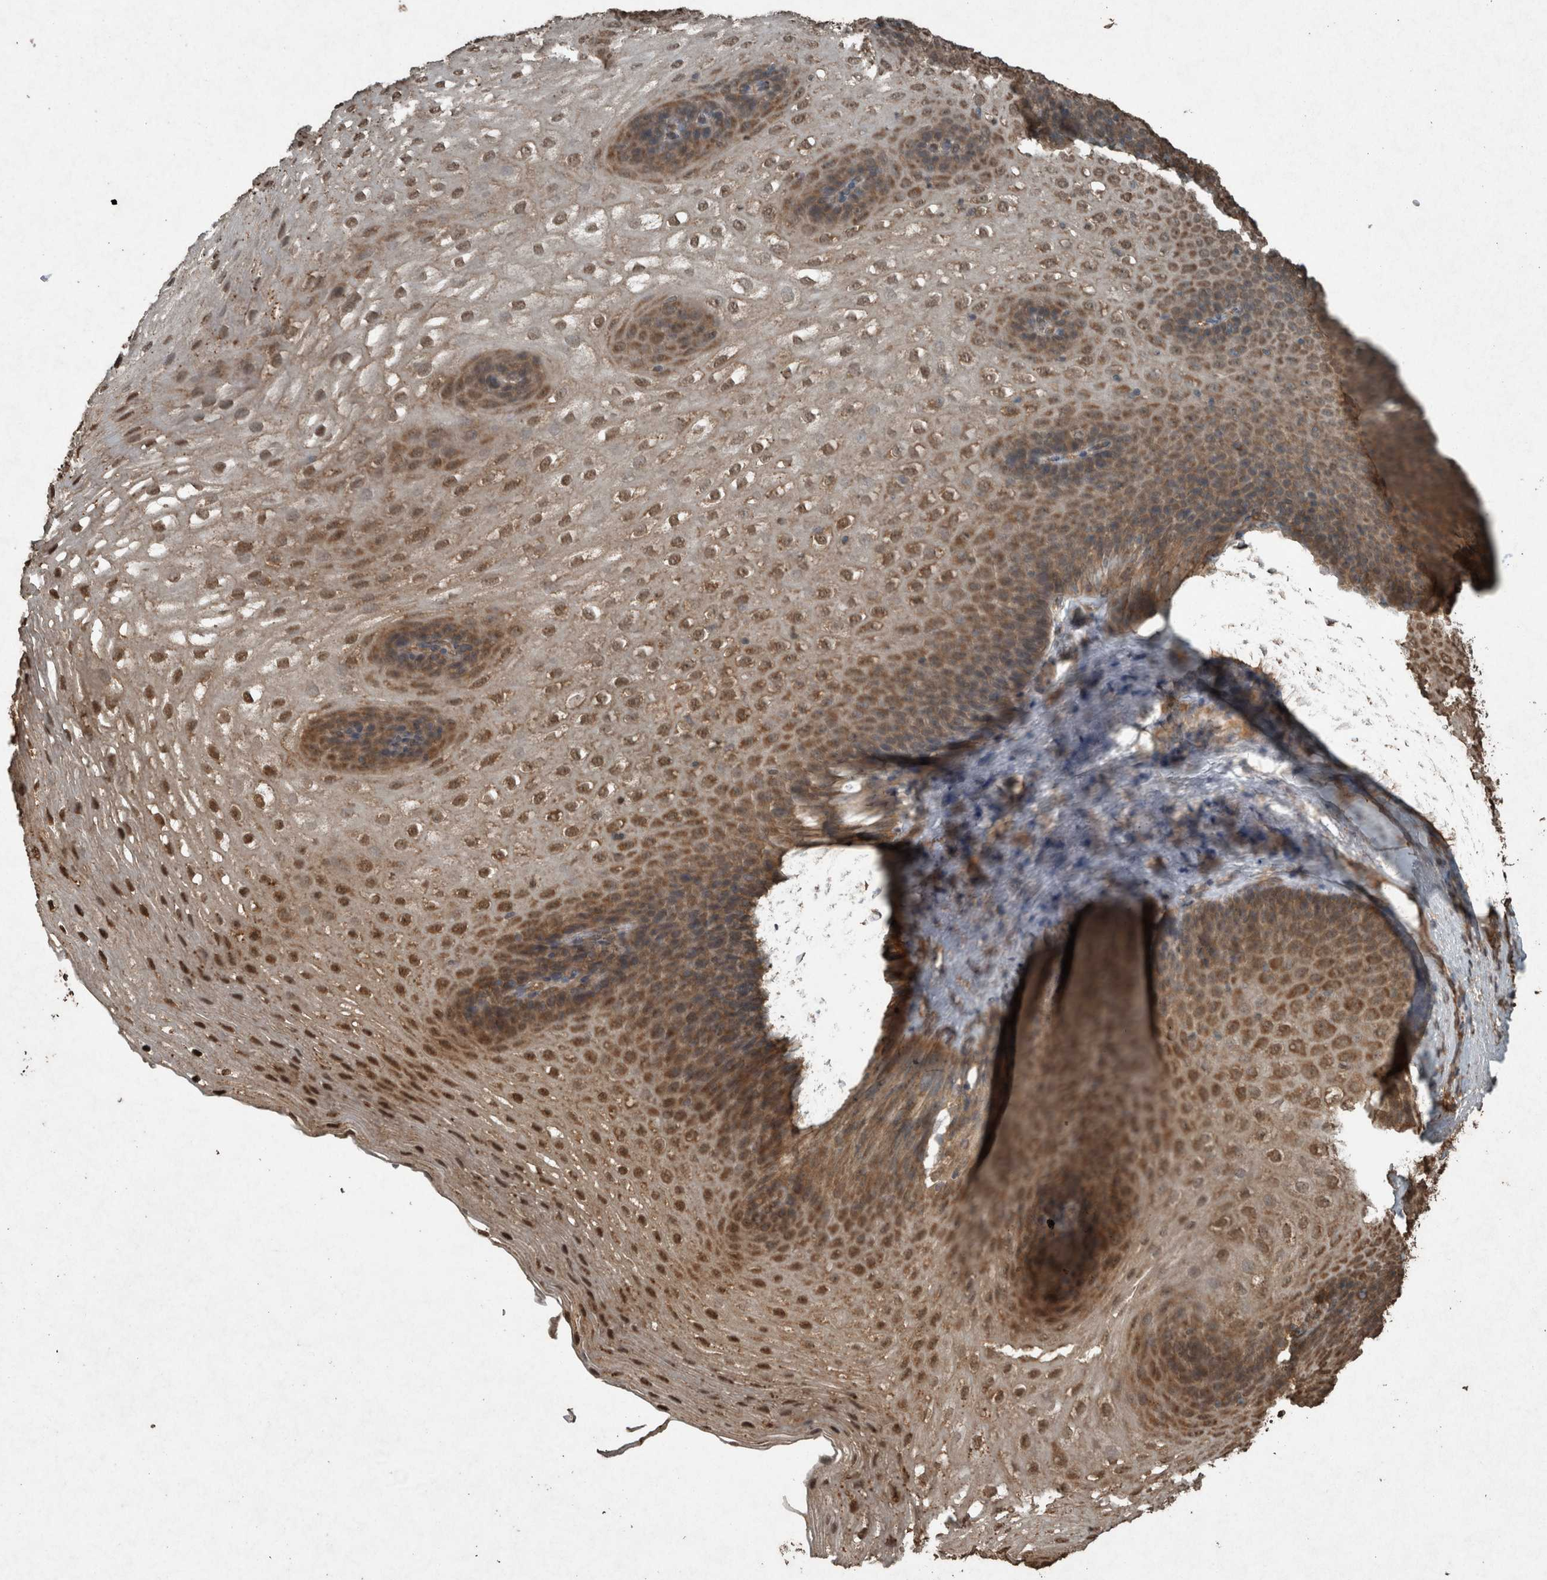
{"staining": {"intensity": "moderate", "quantity": ">75%", "location": "cytoplasmic/membranous,nuclear"}, "tissue": "esophagus", "cell_type": "Squamous epithelial cells", "image_type": "normal", "snomed": [{"axis": "morphology", "description": "Normal tissue, NOS"}, {"axis": "topography", "description": "Esophagus"}], "caption": "Benign esophagus displays moderate cytoplasmic/membranous,nuclear staining in approximately >75% of squamous epithelial cells, visualized by immunohistochemistry. Nuclei are stained in blue.", "gene": "ARHGEF12", "patient": {"sex": "female", "age": 66}}